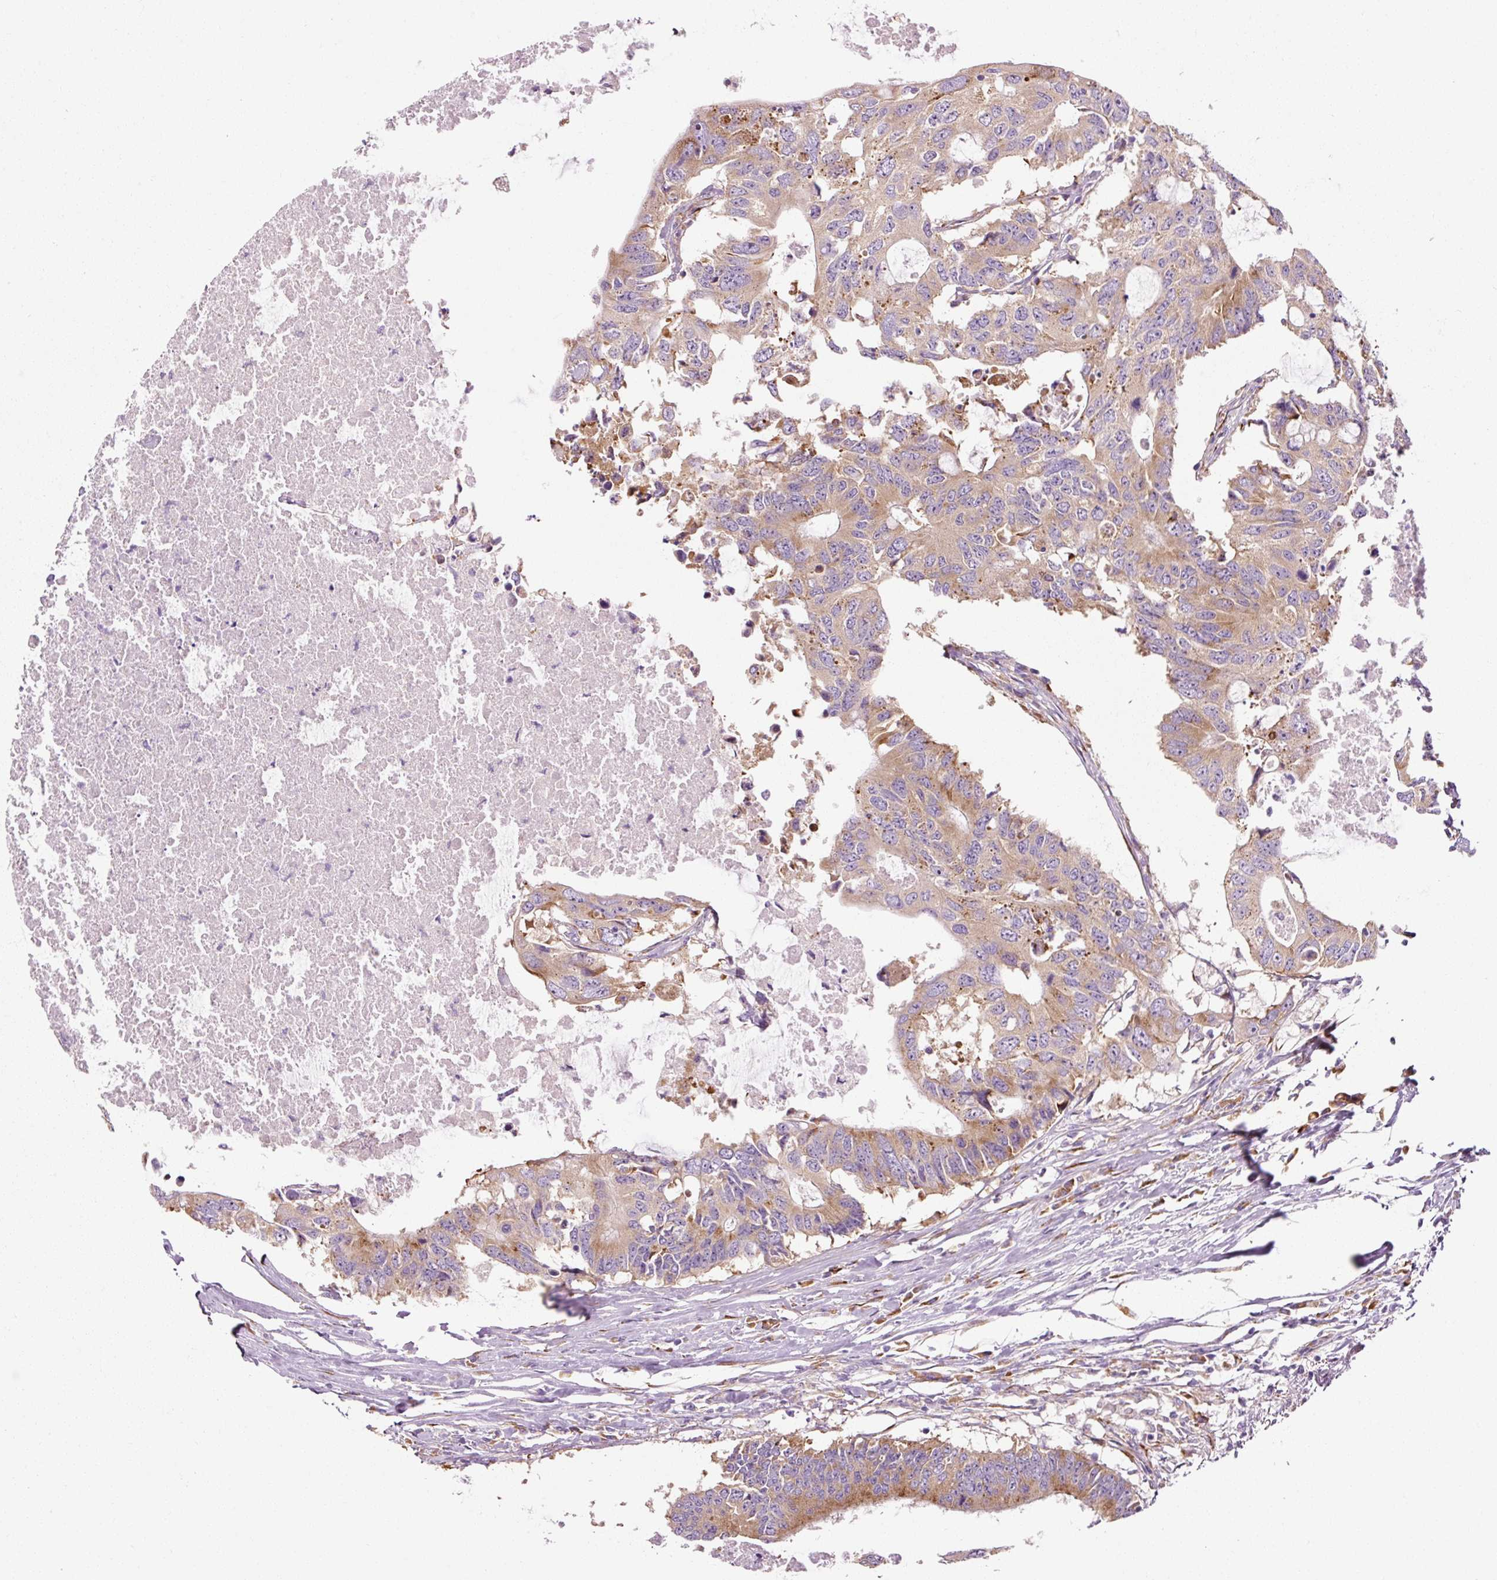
{"staining": {"intensity": "moderate", "quantity": ">75%", "location": "cytoplasmic/membranous"}, "tissue": "colorectal cancer", "cell_type": "Tumor cells", "image_type": "cancer", "snomed": [{"axis": "morphology", "description": "Adenocarcinoma, NOS"}, {"axis": "topography", "description": "Colon"}], "caption": "Adenocarcinoma (colorectal) stained with a brown dye demonstrates moderate cytoplasmic/membranous positive expression in about >75% of tumor cells.", "gene": "RPL10A", "patient": {"sex": "male", "age": 71}}